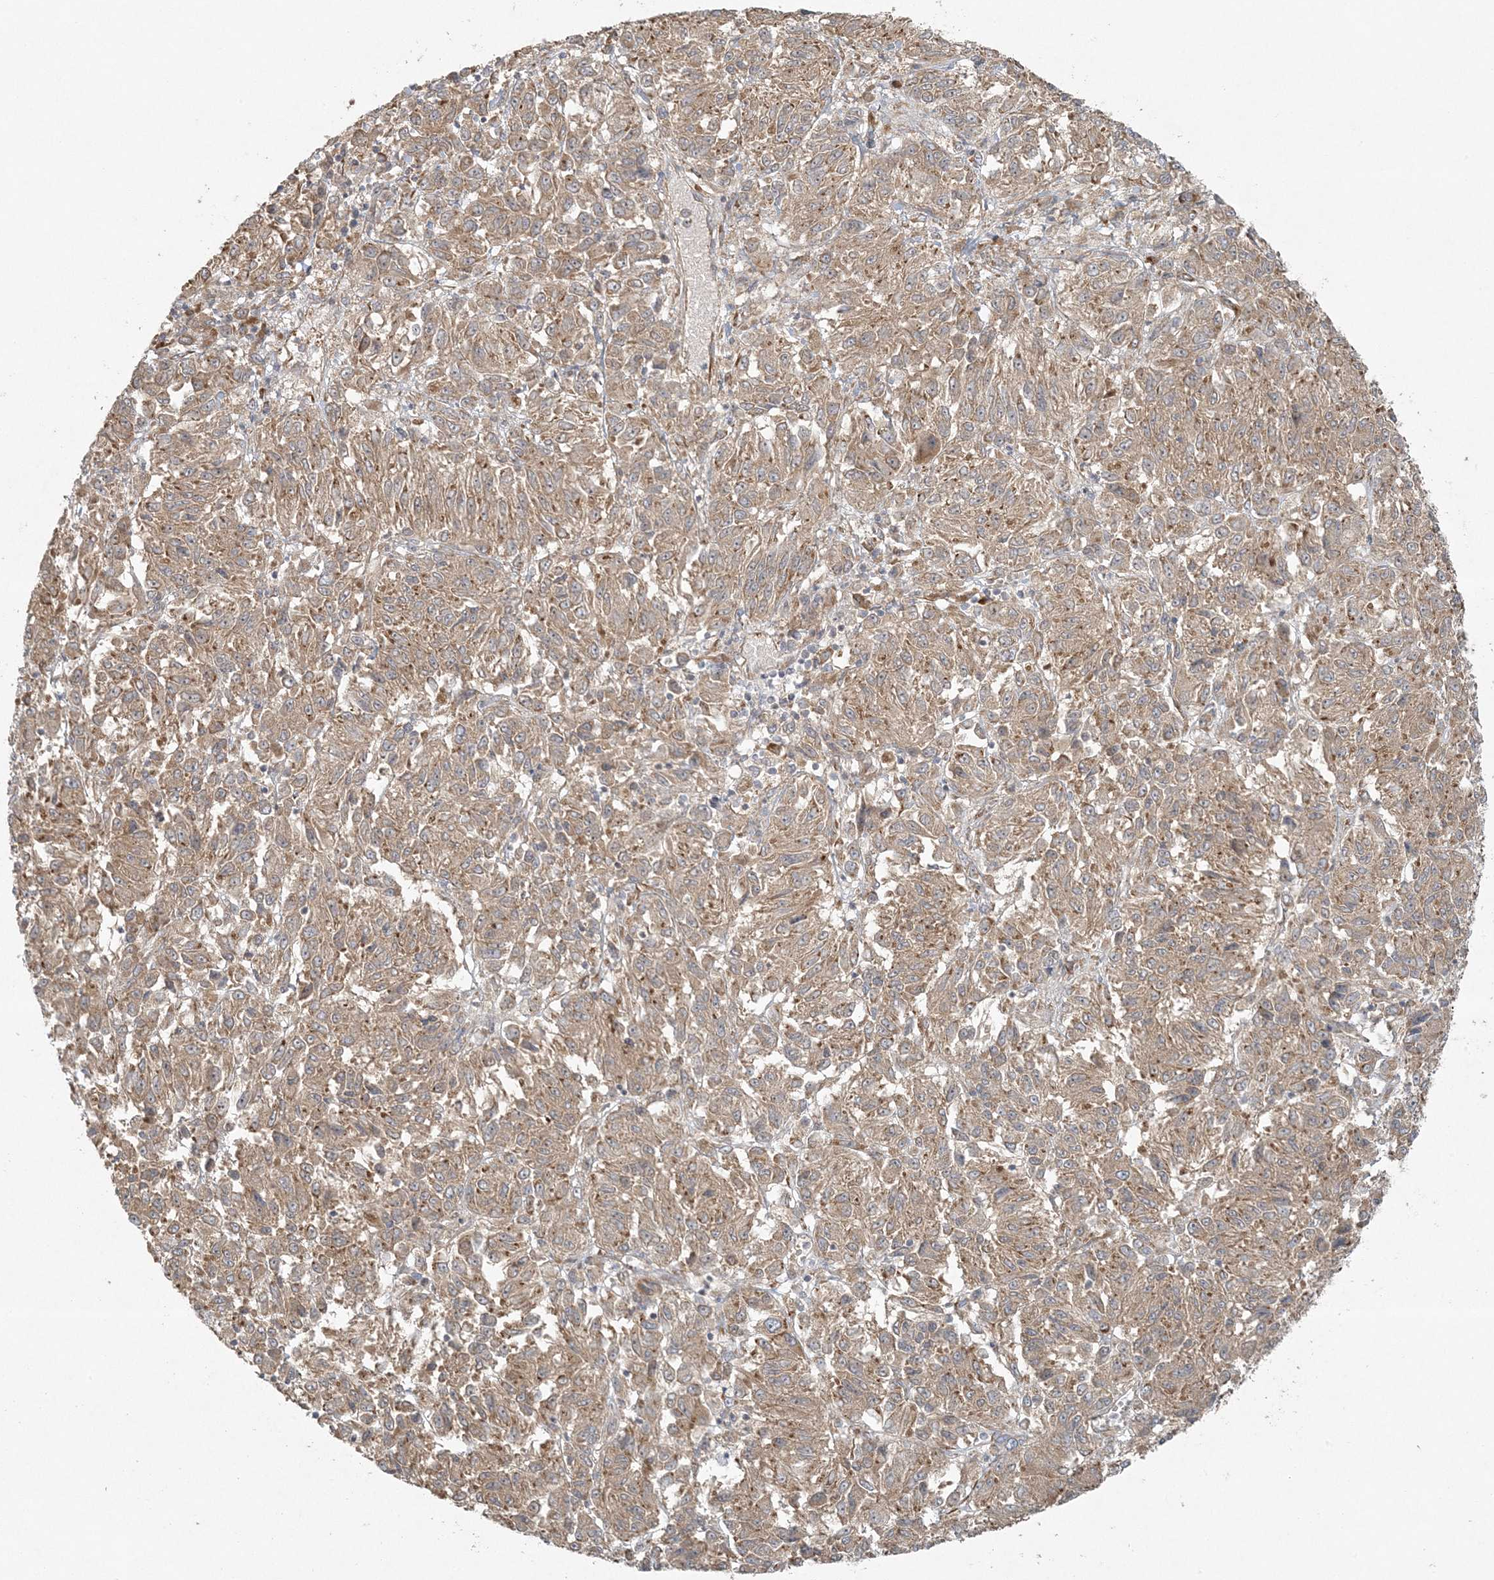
{"staining": {"intensity": "weak", "quantity": ">75%", "location": "cytoplasmic/membranous"}, "tissue": "melanoma", "cell_type": "Tumor cells", "image_type": "cancer", "snomed": [{"axis": "morphology", "description": "Malignant melanoma, Metastatic site"}, {"axis": "topography", "description": "Lung"}], "caption": "Malignant melanoma (metastatic site) stained for a protein (brown) displays weak cytoplasmic/membranous positive staining in about >75% of tumor cells.", "gene": "ZNF263", "patient": {"sex": "male", "age": 64}}